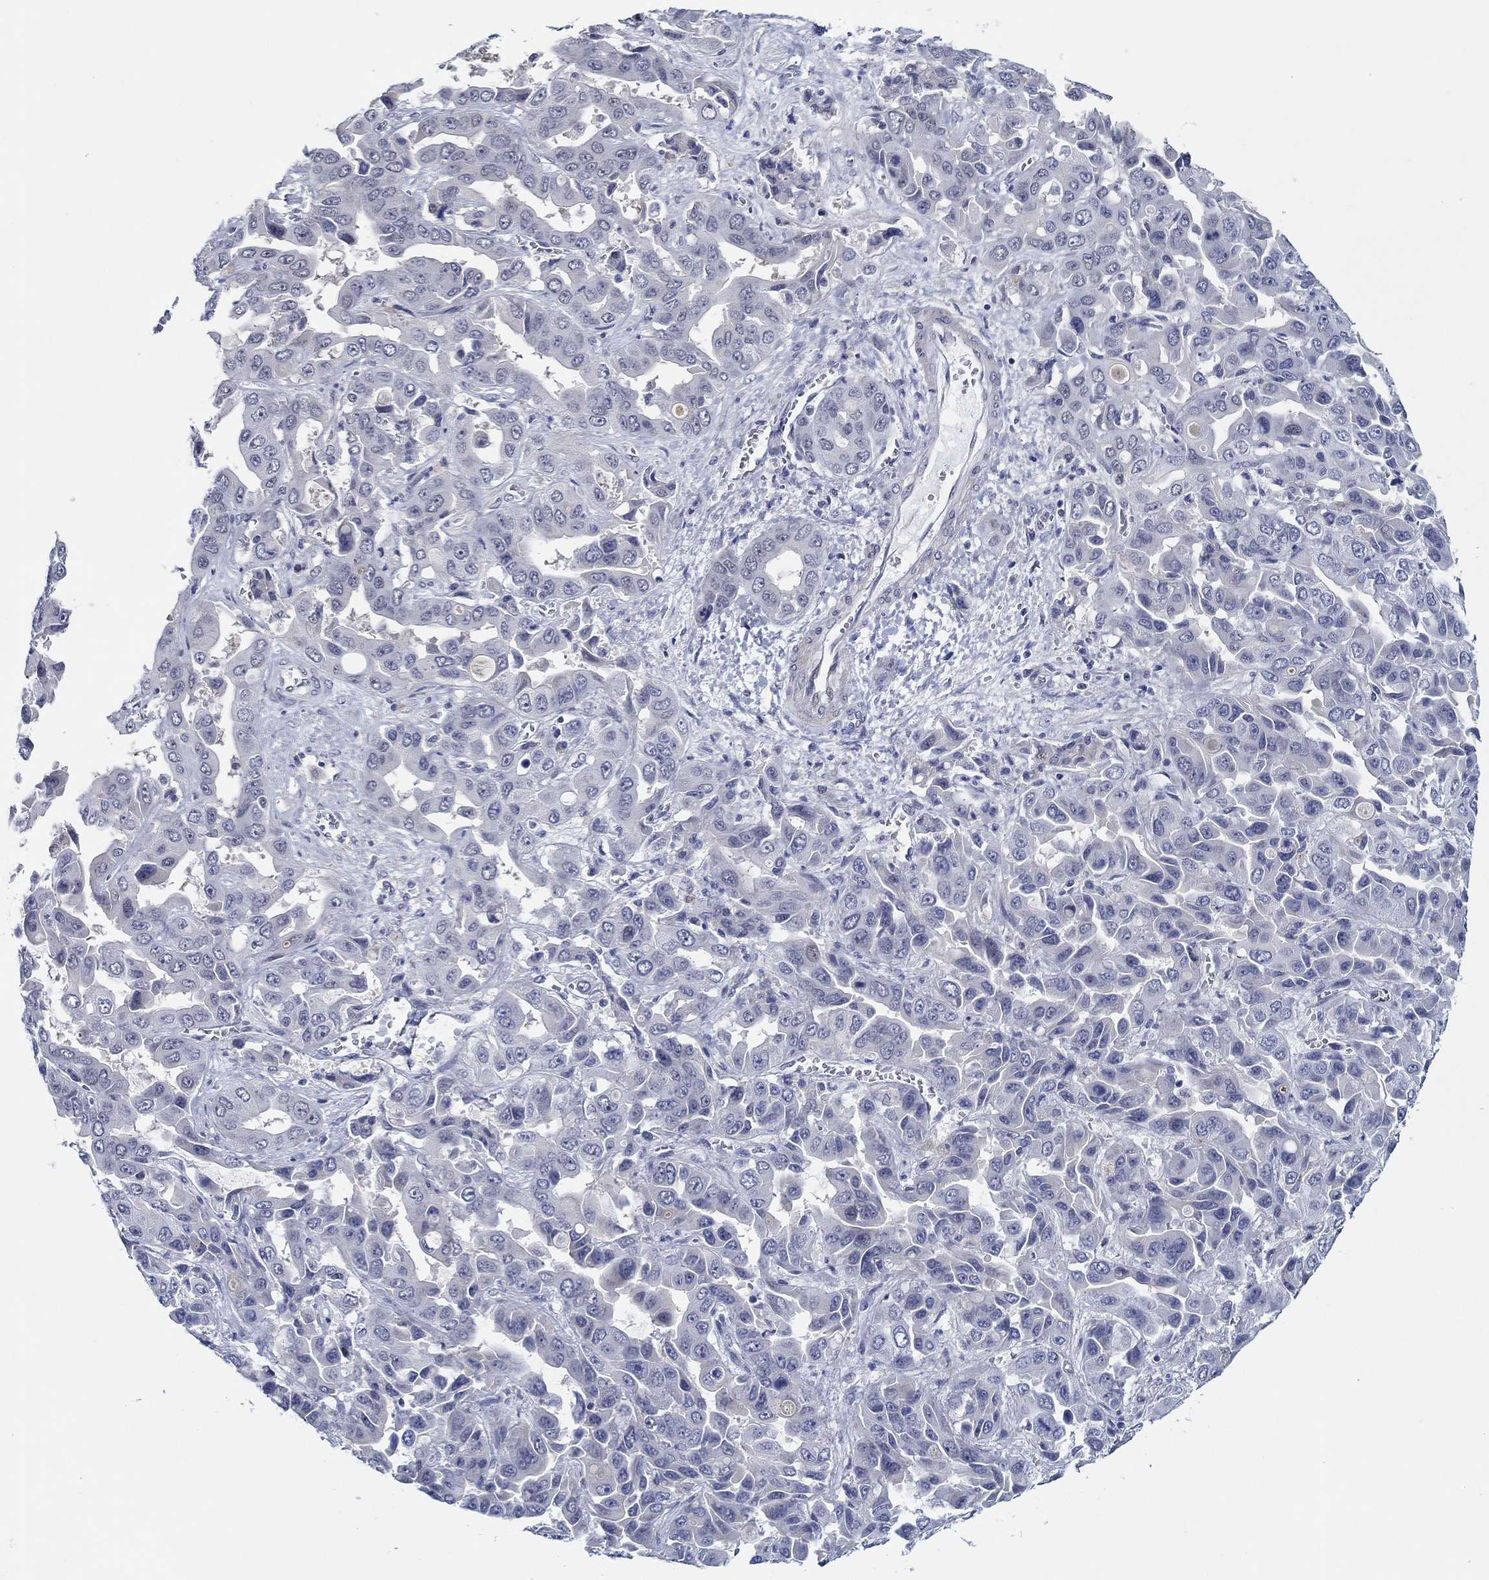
{"staining": {"intensity": "negative", "quantity": "none", "location": "none"}, "tissue": "liver cancer", "cell_type": "Tumor cells", "image_type": "cancer", "snomed": [{"axis": "morphology", "description": "Cholangiocarcinoma"}, {"axis": "topography", "description": "Liver"}], "caption": "High magnification brightfield microscopy of liver cancer stained with DAB (3,3'-diaminobenzidine) (brown) and counterstained with hematoxylin (blue): tumor cells show no significant staining.", "gene": "SLC34A1", "patient": {"sex": "female", "age": 52}}